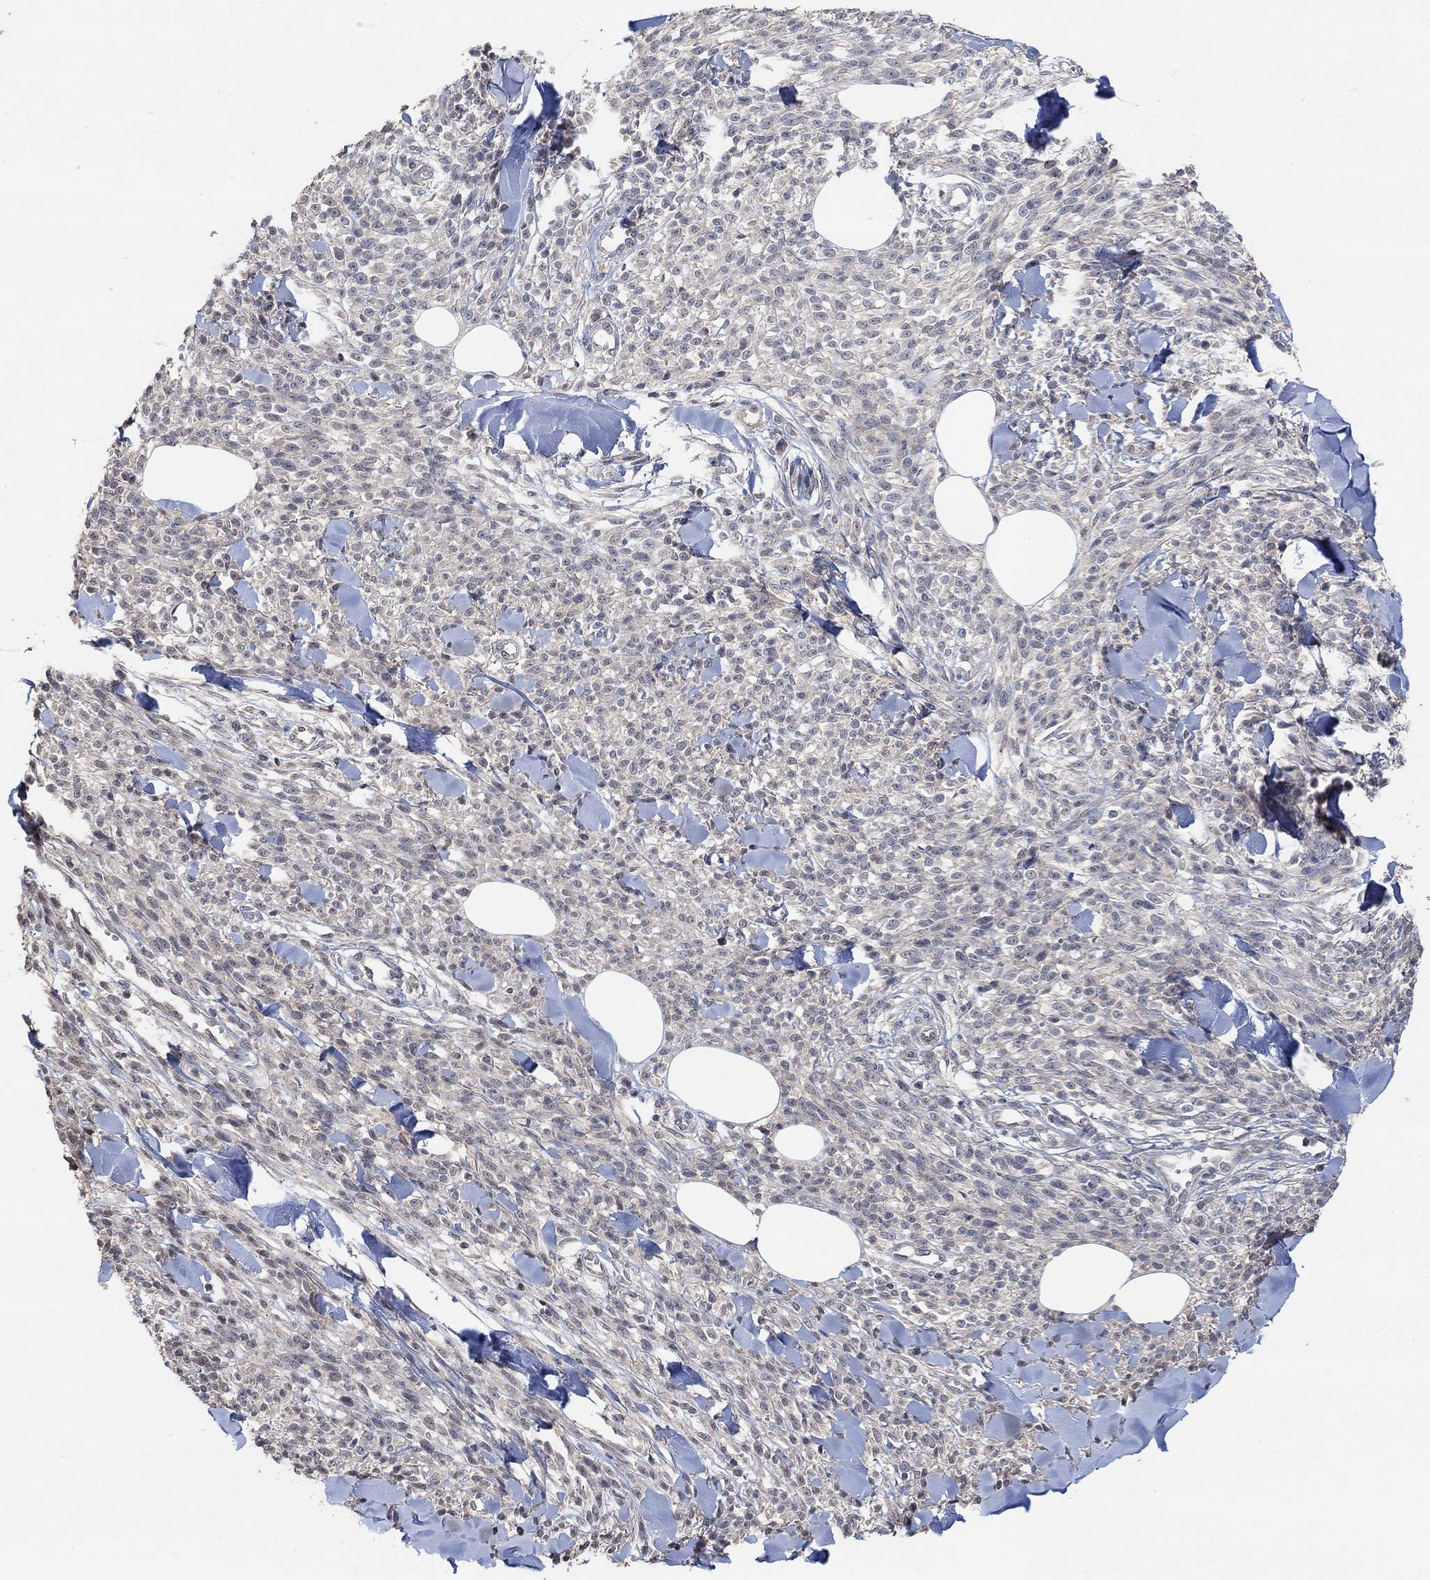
{"staining": {"intensity": "negative", "quantity": "none", "location": "none"}, "tissue": "melanoma", "cell_type": "Tumor cells", "image_type": "cancer", "snomed": [{"axis": "morphology", "description": "Malignant melanoma, NOS"}, {"axis": "topography", "description": "Skin"}, {"axis": "topography", "description": "Skin of trunk"}], "caption": "Melanoma was stained to show a protein in brown. There is no significant staining in tumor cells.", "gene": "UNC5B", "patient": {"sex": "male", "age": 74}}